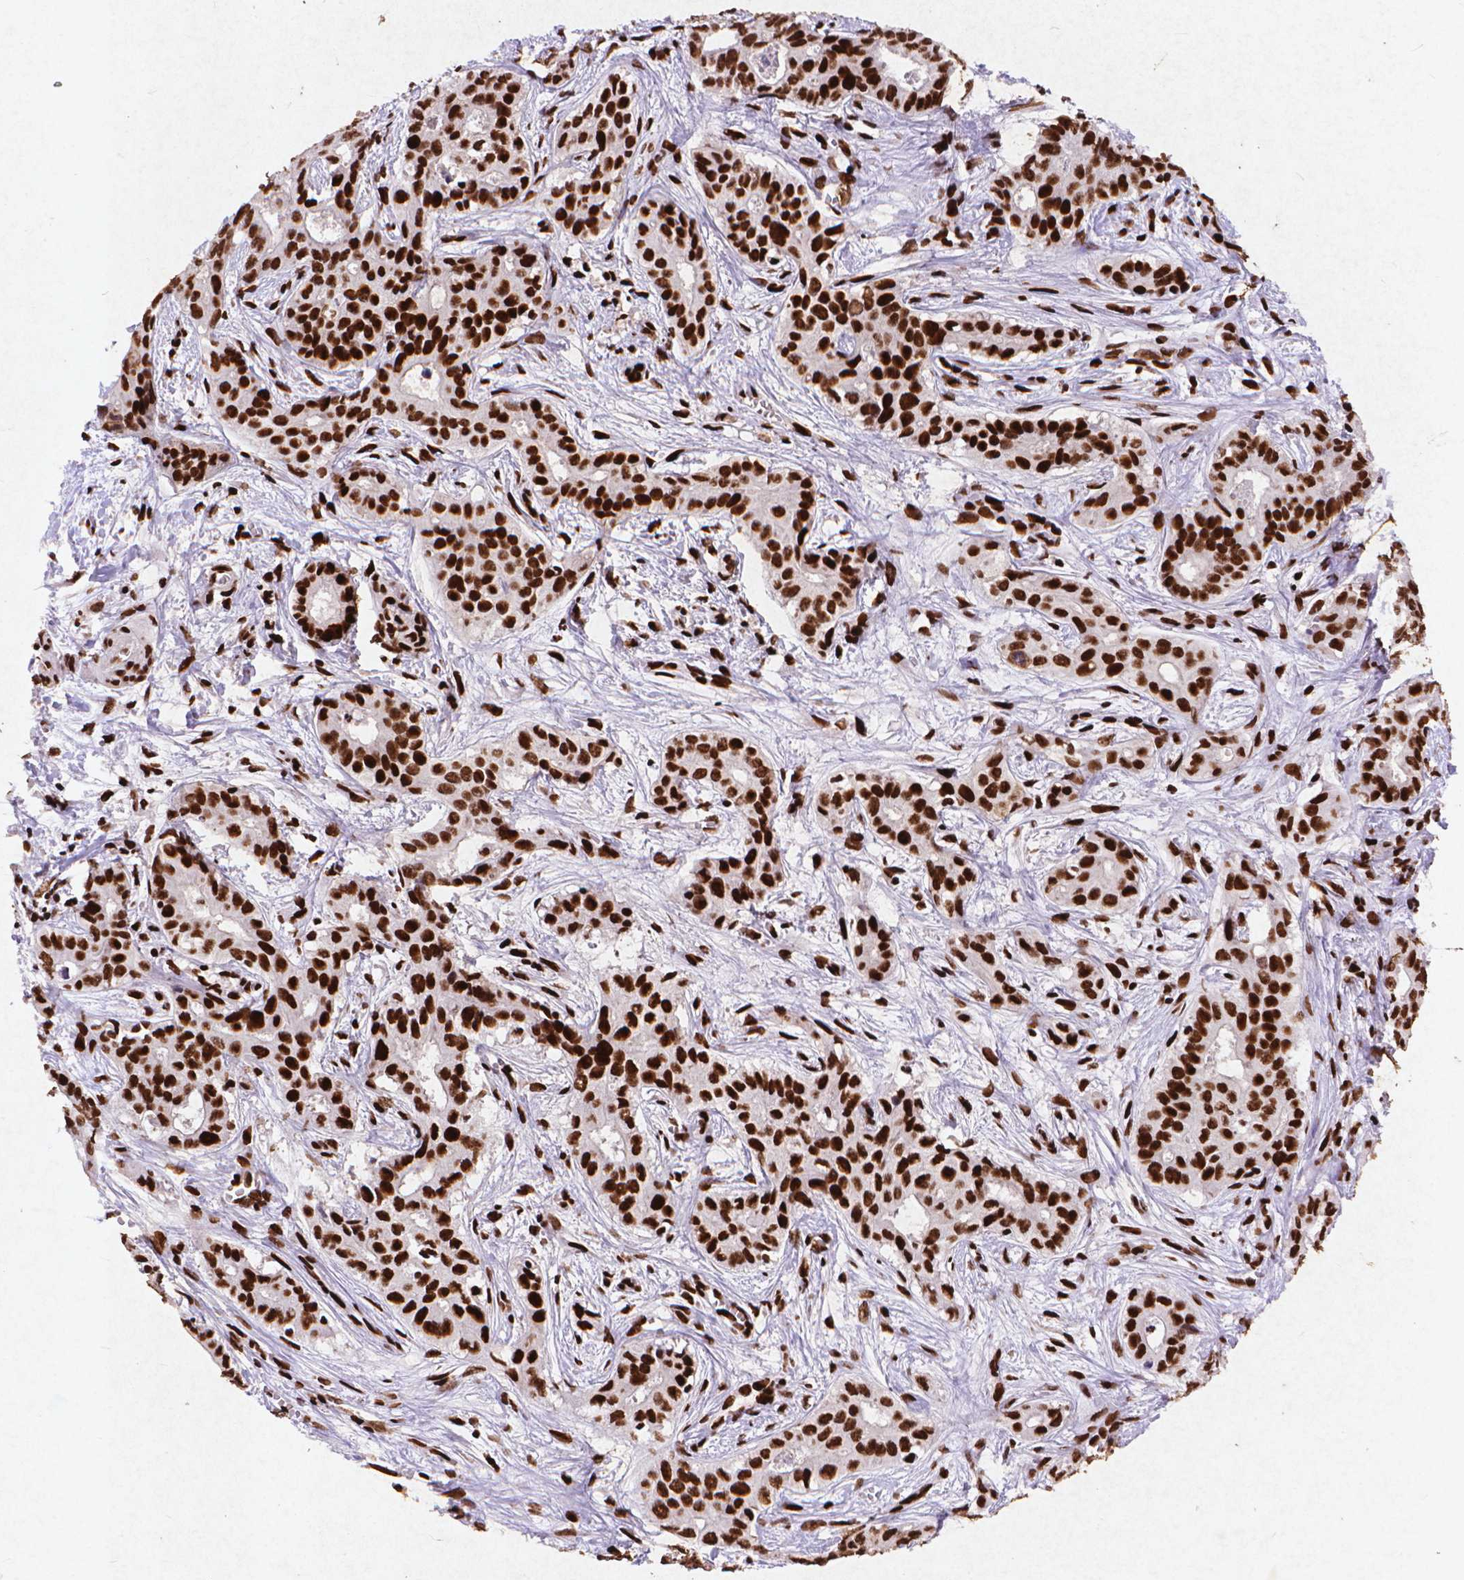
{"staining": {"intensity": "strong", "quantity": ">75%", "location": "nuclear"}, "tissue": "liver cancer", "cell_type": "Tumor cells", "image_type": "cancer", "snomed": [{"axis": "morphology", "description": "Cholangiocarcinoma"}, {"axis": "topography", "description": "Liver"}], "caption": "Immunohistochemistry staining of liver cholangiocarcinoma, which exhibits high levels of strong nuclear staining in approximately >75% of tumor cells indicating strong nuclear protein expression. The staining was performed using DAB (brown) for protein detection and nuclei were counterstained in hematoxylin (blue).", "gene": "CITED2", "patient": {"sex": "female", "age": 65}}